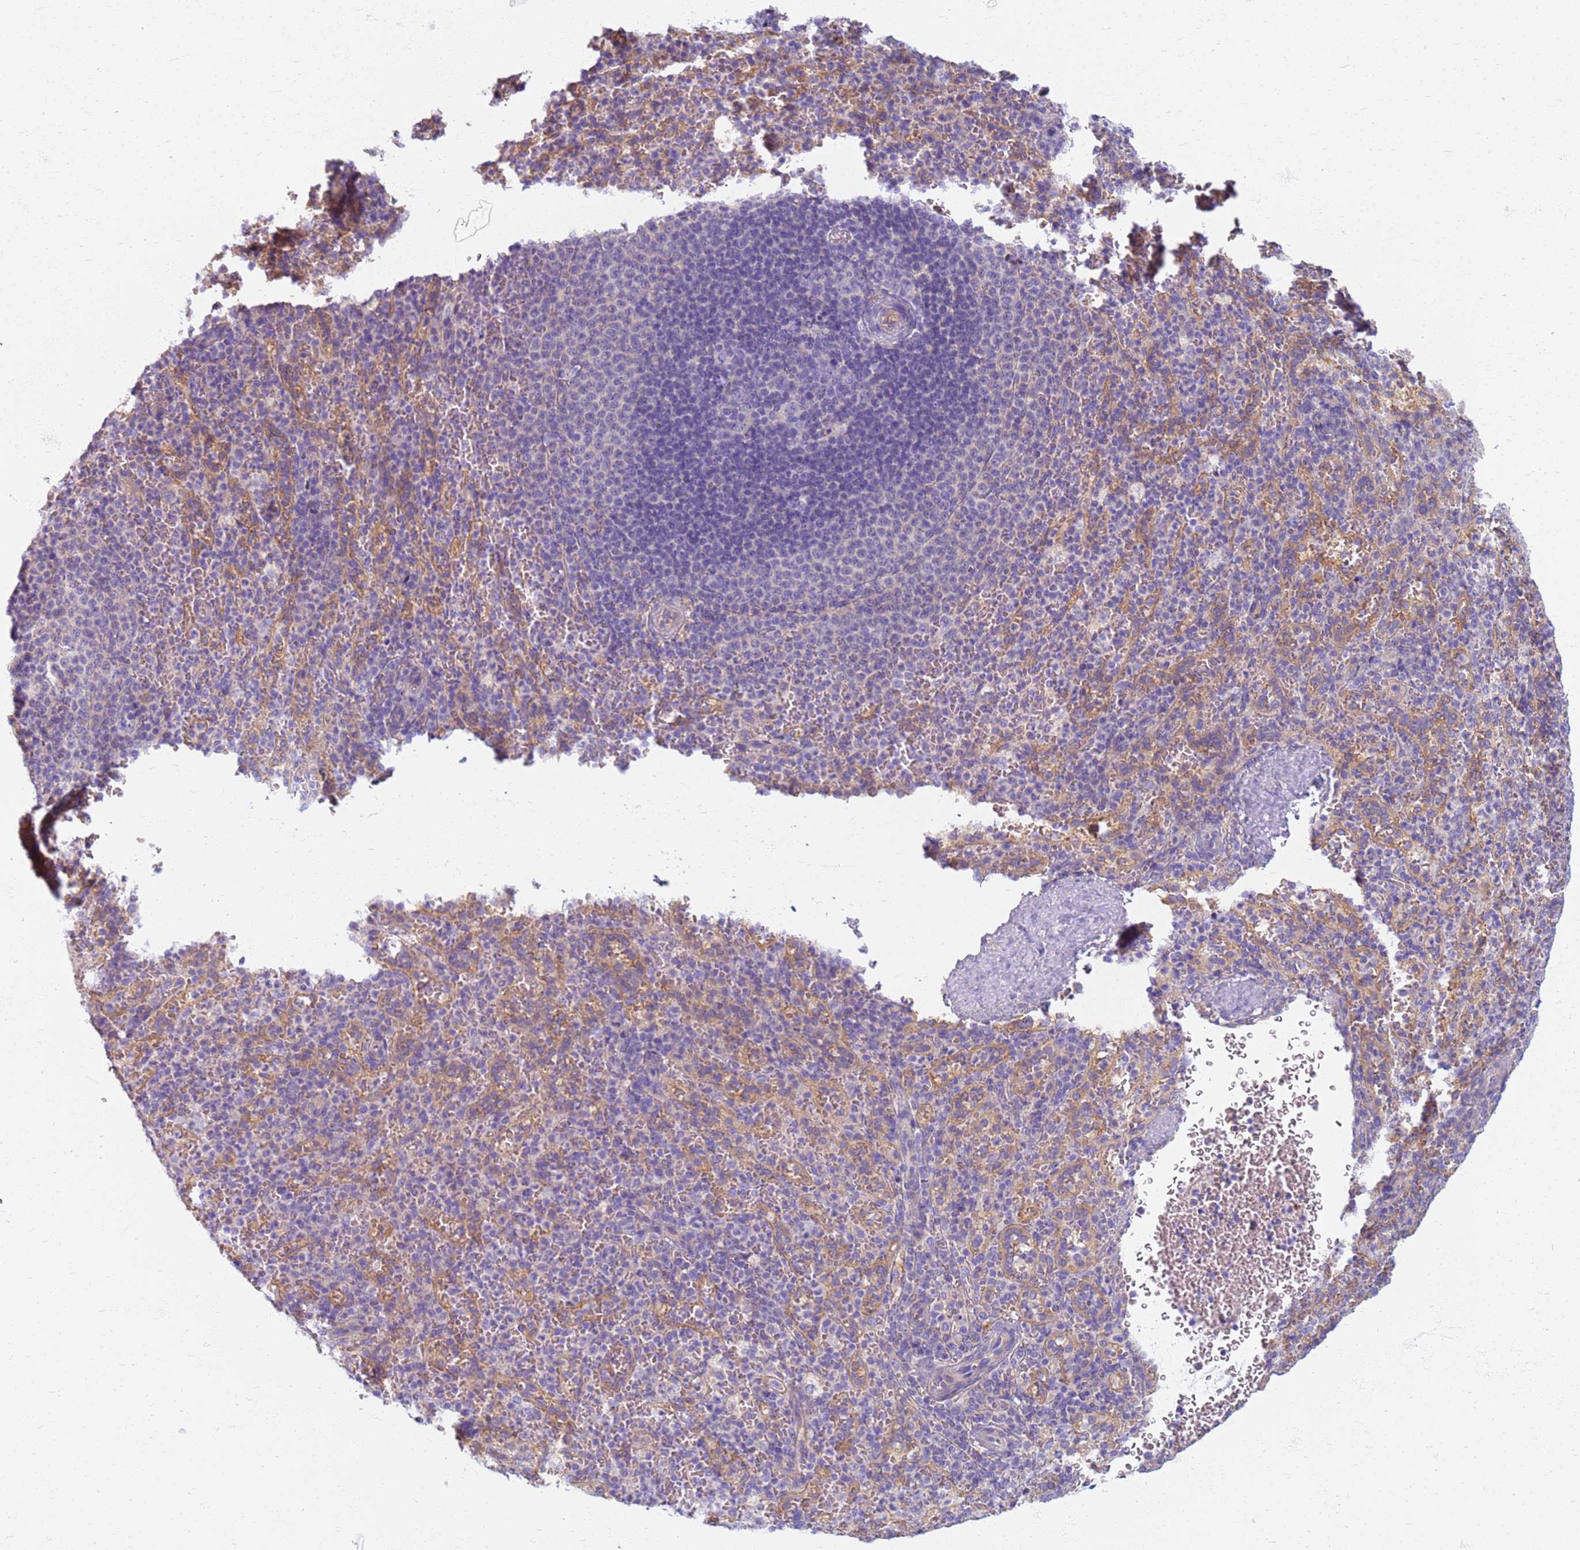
{"staining": {"intensity": "negative", "quantity": "none", "location": "none"}, "tissue": "spleen", "cell_type": "Cells in red pulp", "image_type": "normal", "snomed": [{"axis": "morphology", "description": "Normal tissue, NOS"}, {"axis": "topography", "description": "Spleen"}], "caption": "This is a photomicrograph of IHC staining of unremarkable spleen, which shows no positivity in cells in red pulp.", "gene": "EEA1", "patient": {"sex": "female", "age": 21}}